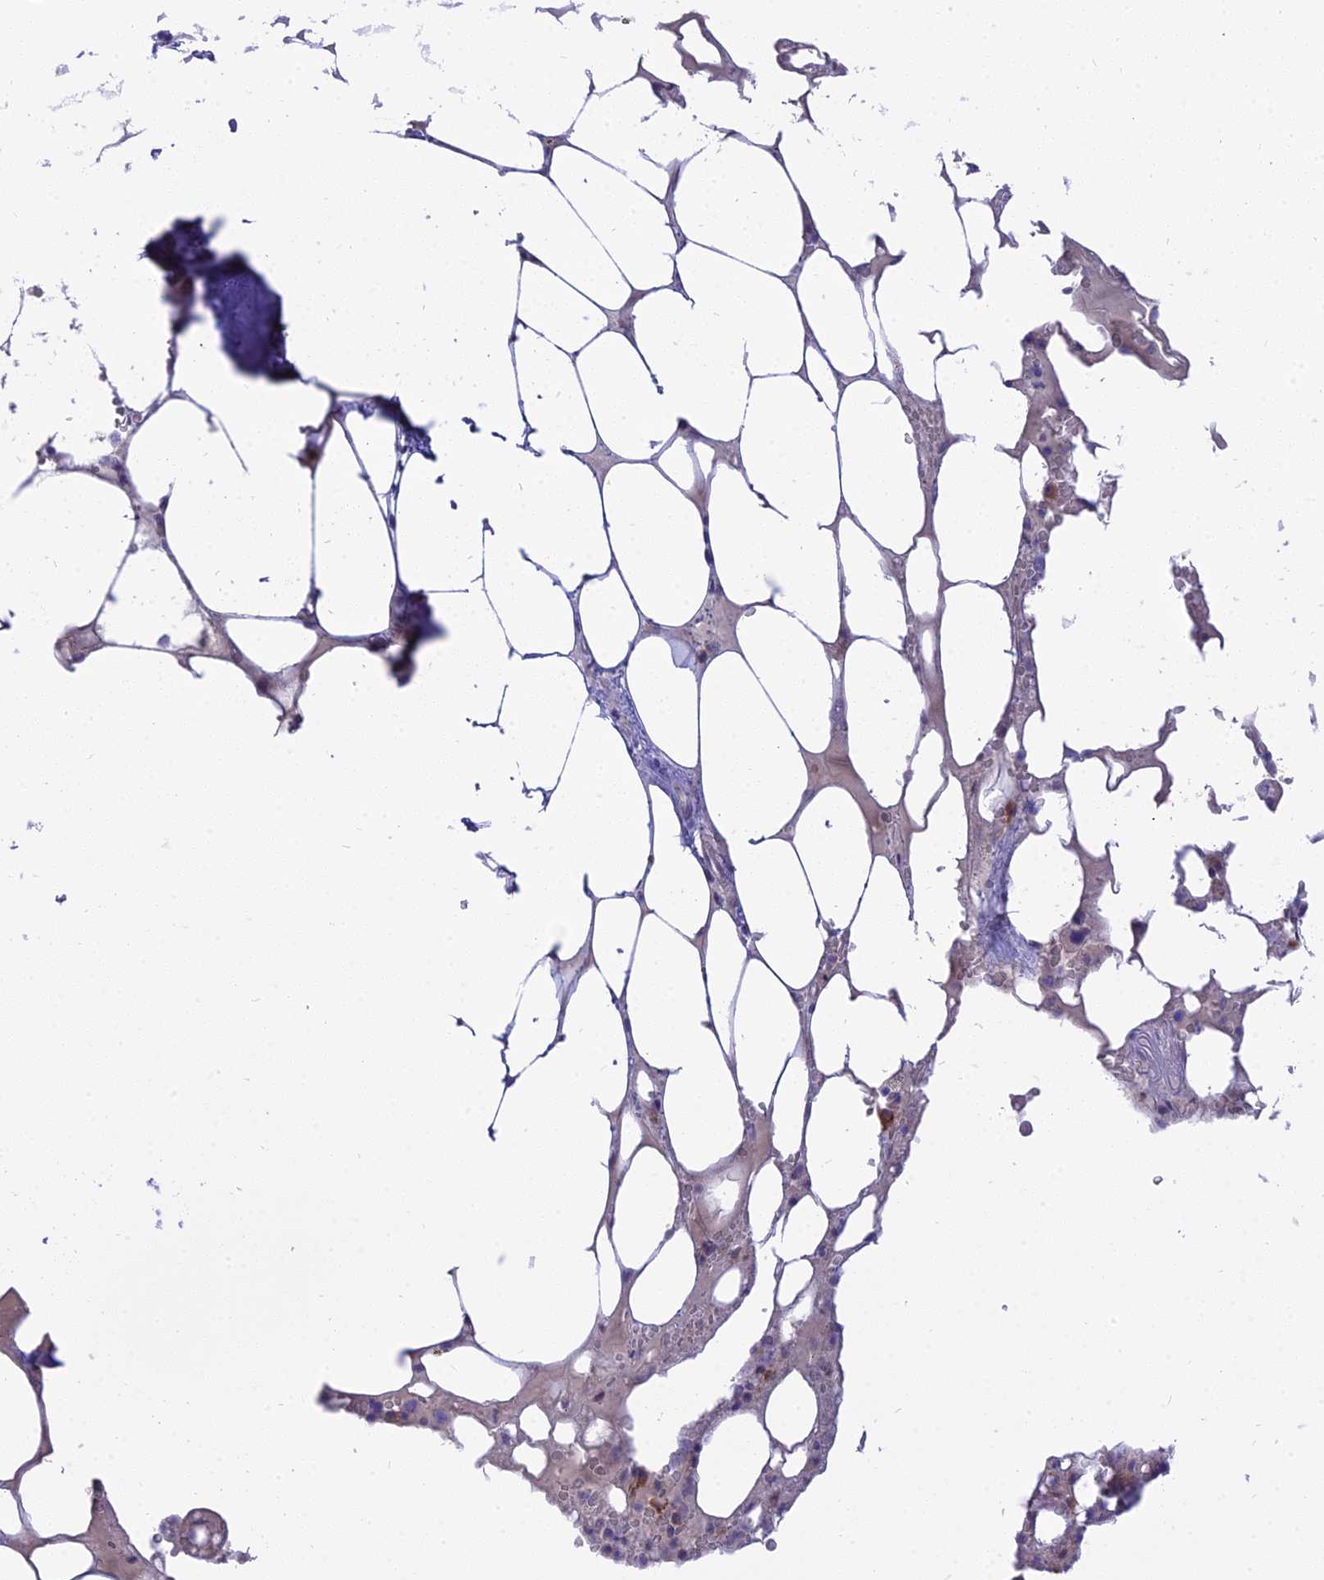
{"staining": {"intensity": "moderate", "quantity": "<25%", "location": "cytoplasmic/membranous"}, "tissue": "bone marrow", "cell_type": "Hematopoietic cells", "image_type": "normal", "snomed": [{"axis": "morphology", "description": "Normal tissue, NOS"}, {"axis": "topography", "description": "Bone marrow"}], "caption": "Protein analysis of normal bone marrow displays moderate cytoplasmic/membranous staining in about <25% of hematopoietic cells.", "gene": "MBD3L1", "patient": {"sex": "male", "age": 64}}